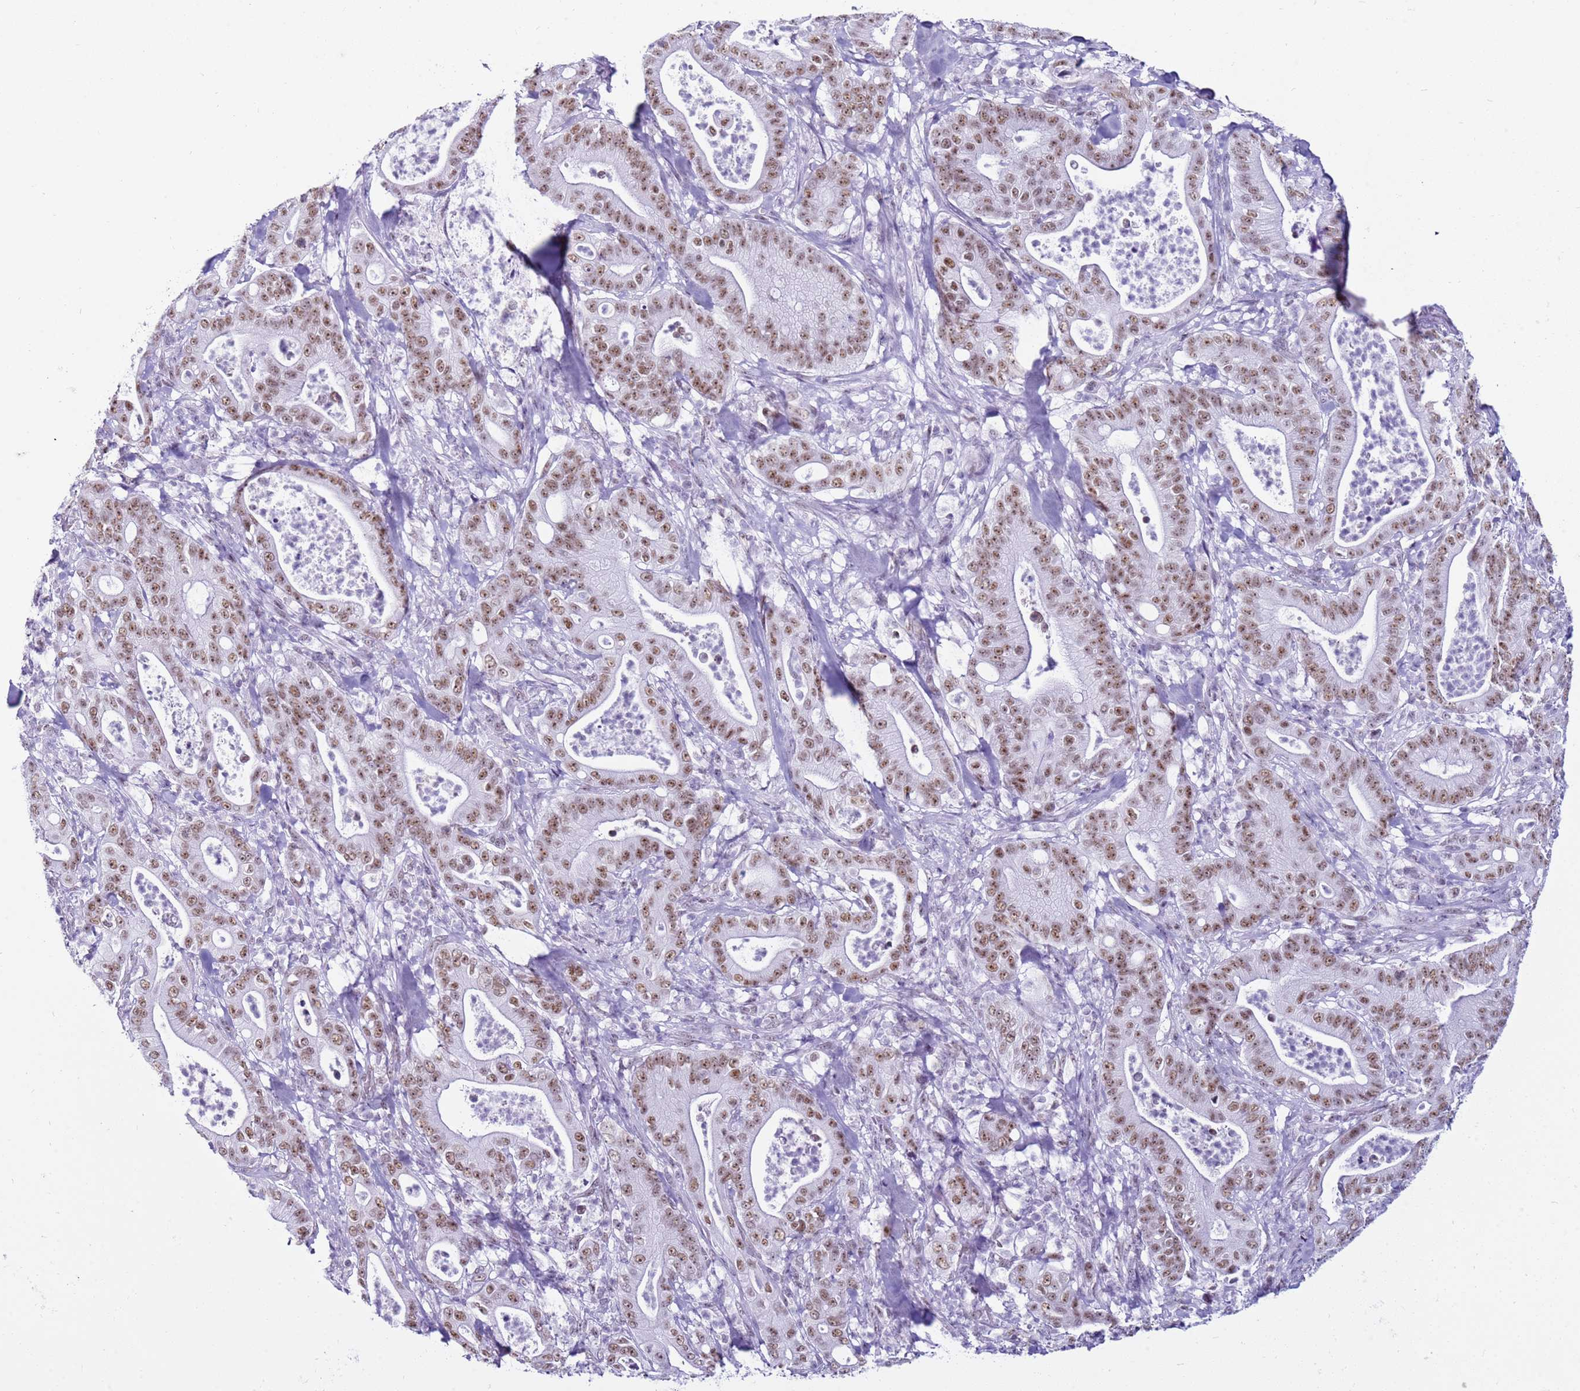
{"staining": {"intensity": "moderate", "quantity": ">75%", "location": "nuclear"}, "tissue": "pancreatic cancer", "cell_type": "Tumor cells", "image_type": "cancer", "snomed": [{"axis": "morphology", "description": "Adenocarcinoma, NOS"}, {"axis": "topography", "description": "Pancreas"}], "caption": "Brown immunohistochemical staining in human pancreatic cancer demonstrates moderate nuclear staining in approximately >75% of tumor cells. (brown staining indicates protein expression, while blue staining denotes nuclei).", "gene": "DHX15", "patient": {"sex": "male", "age": 71}}